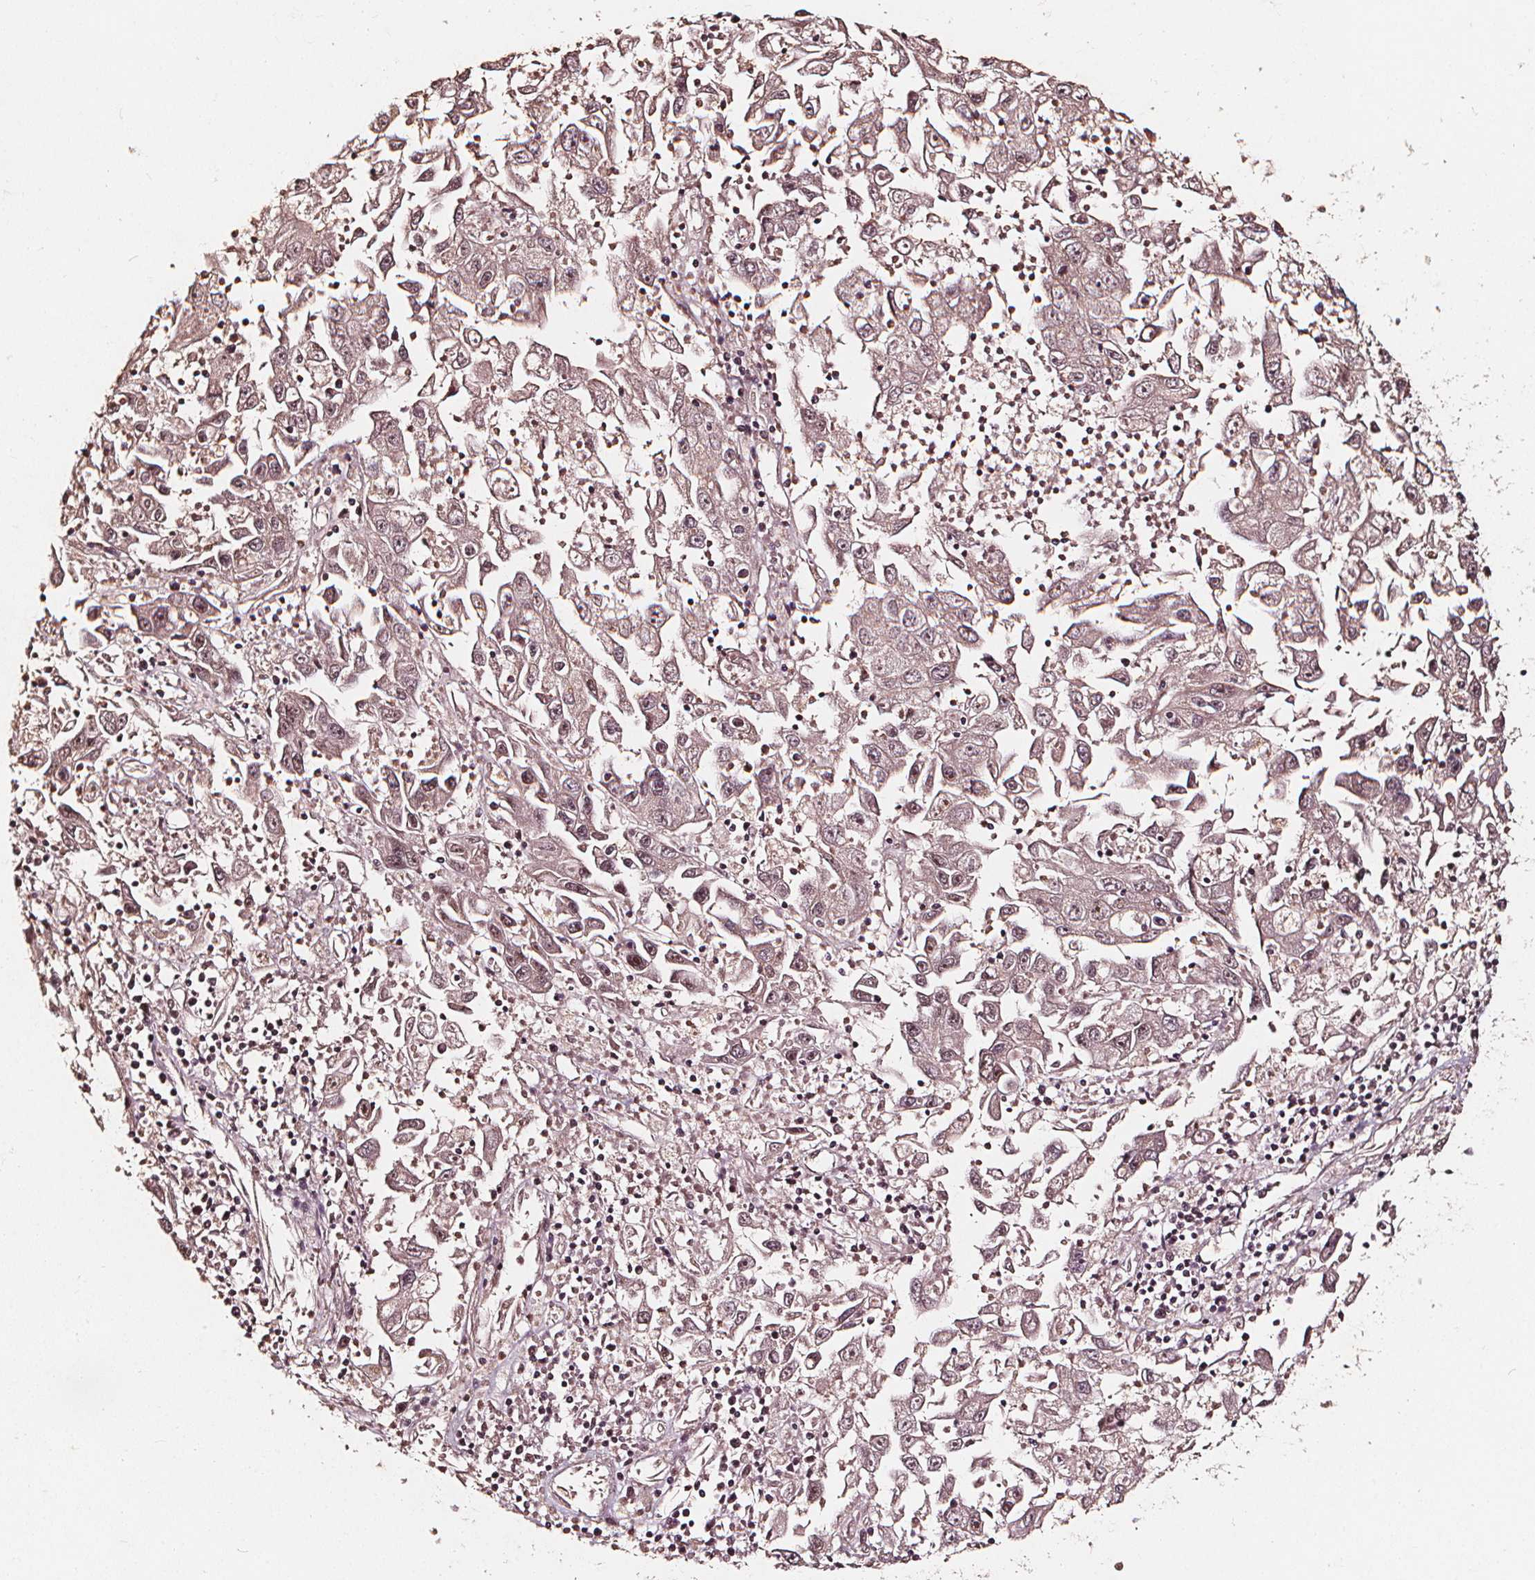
{"staining": {"intensity": "weak", "quantity": ">75%", "location": "cytoplasmic/membranous,nuclear"}, "tissue": "endometrial cancer", "cell_type": "Tumor cells", "image_type": "cancer", "snomed": [{"axis": "morphology", "description": "Adenocarcinoma, NOS"}, {"axis": "topography", "description": "Uterus"}], "caption": "Endometrial cancer stained with a brown dye demonstrates weak cytoplasmic/membranous and nuclear positive positivity in about >75% of tumor cells.", "gene": "EXOSC9", "patient": {"sex": "female", "age": 62}}